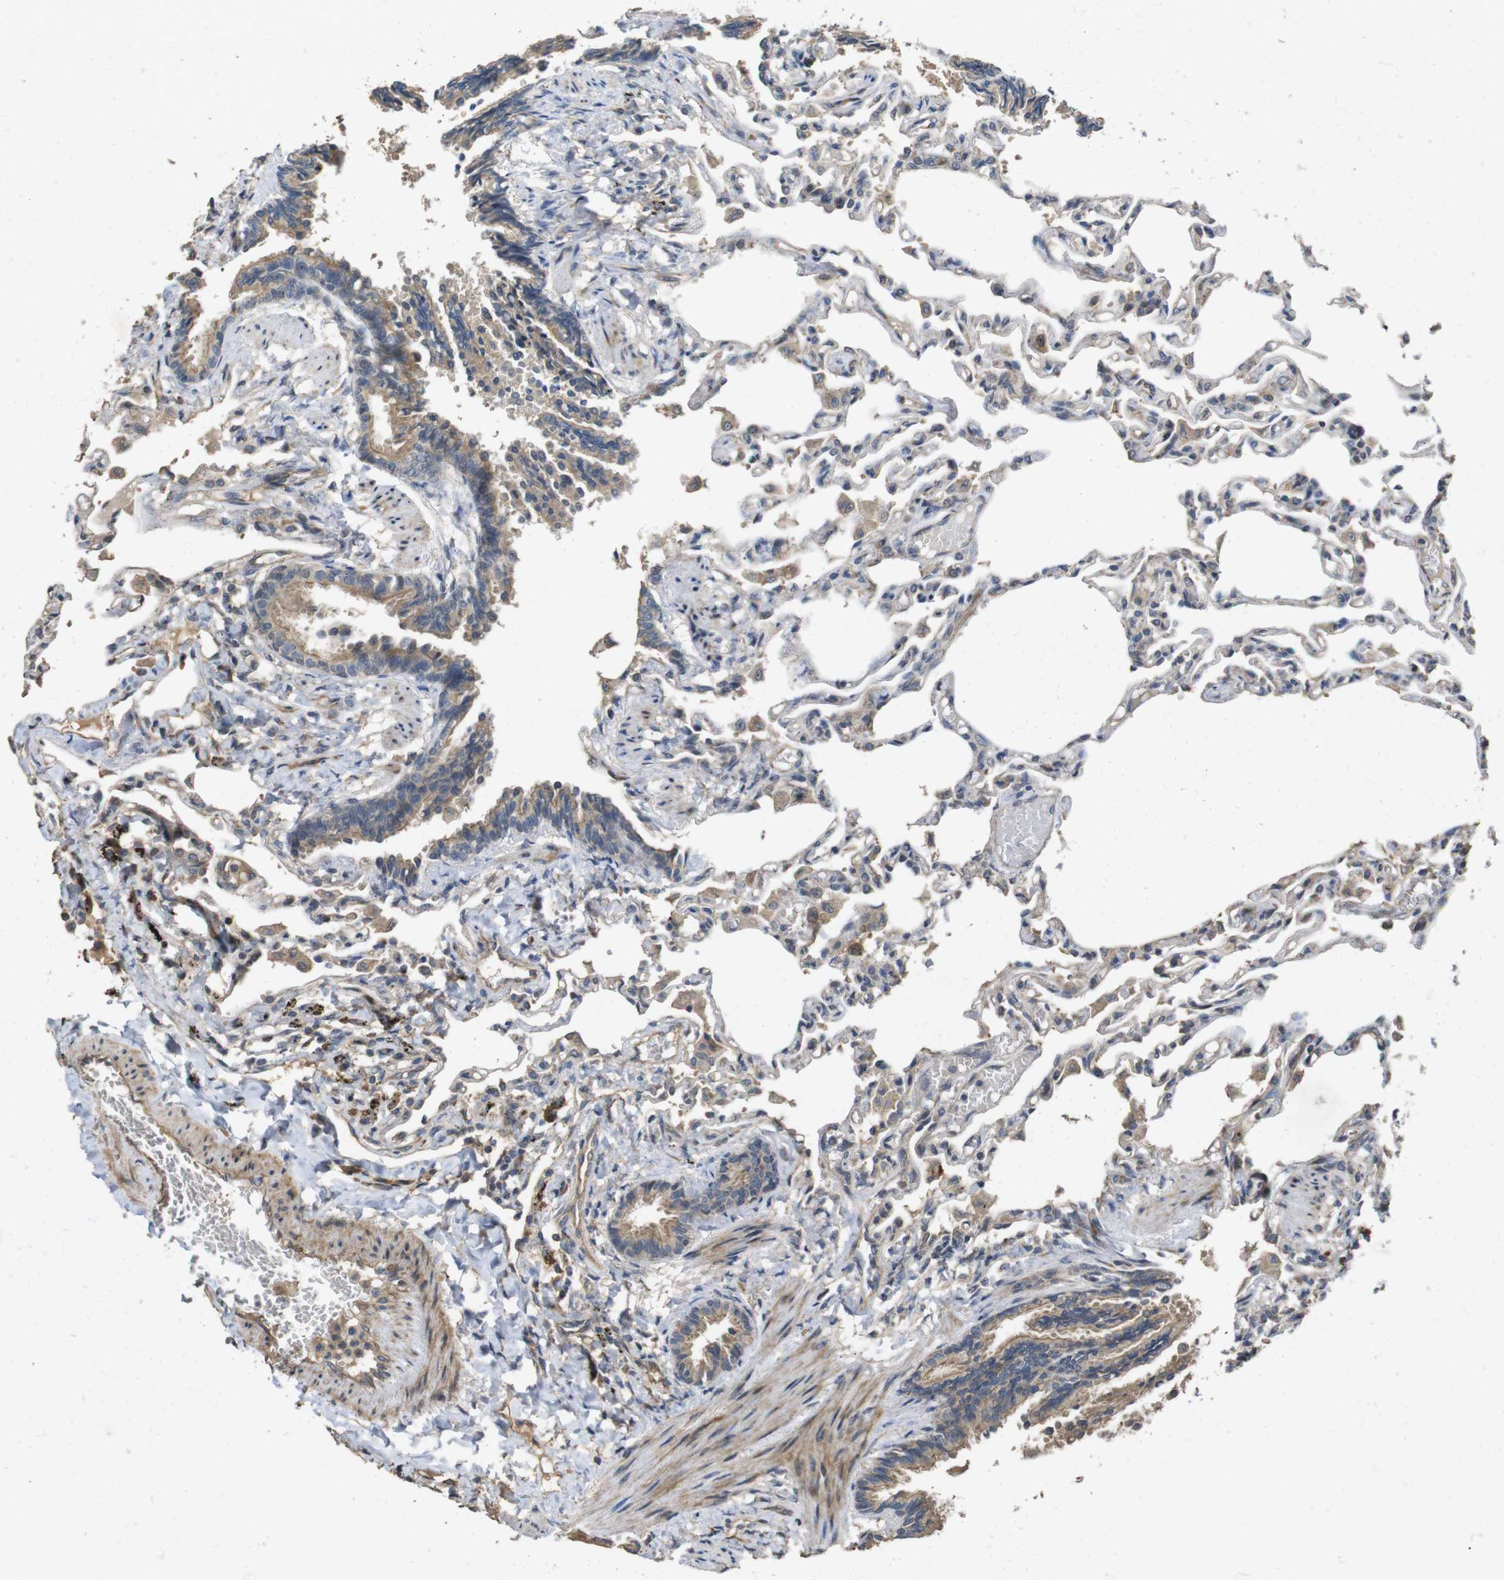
{"staining": {"intensity": "moderate", "quantity": "25%-75%", "location": "cytoplasmic/membranous"}, "tissue": "lung", "cell_type": "Alveolar cells", "image_type": "normal", "snomed": [{"axis": "morphology", "description": "Normal tissue, NOS"}, {"axis": "topography", "description": "Lung"}], "caption": "Protein staining of benign lung demonstrates moderate cytoplasmic/membranous expression in approximately 25%-75% of alveolar cells.", "gene": "PCDHB10", "patient": {"sex": "male", "age": 21}}